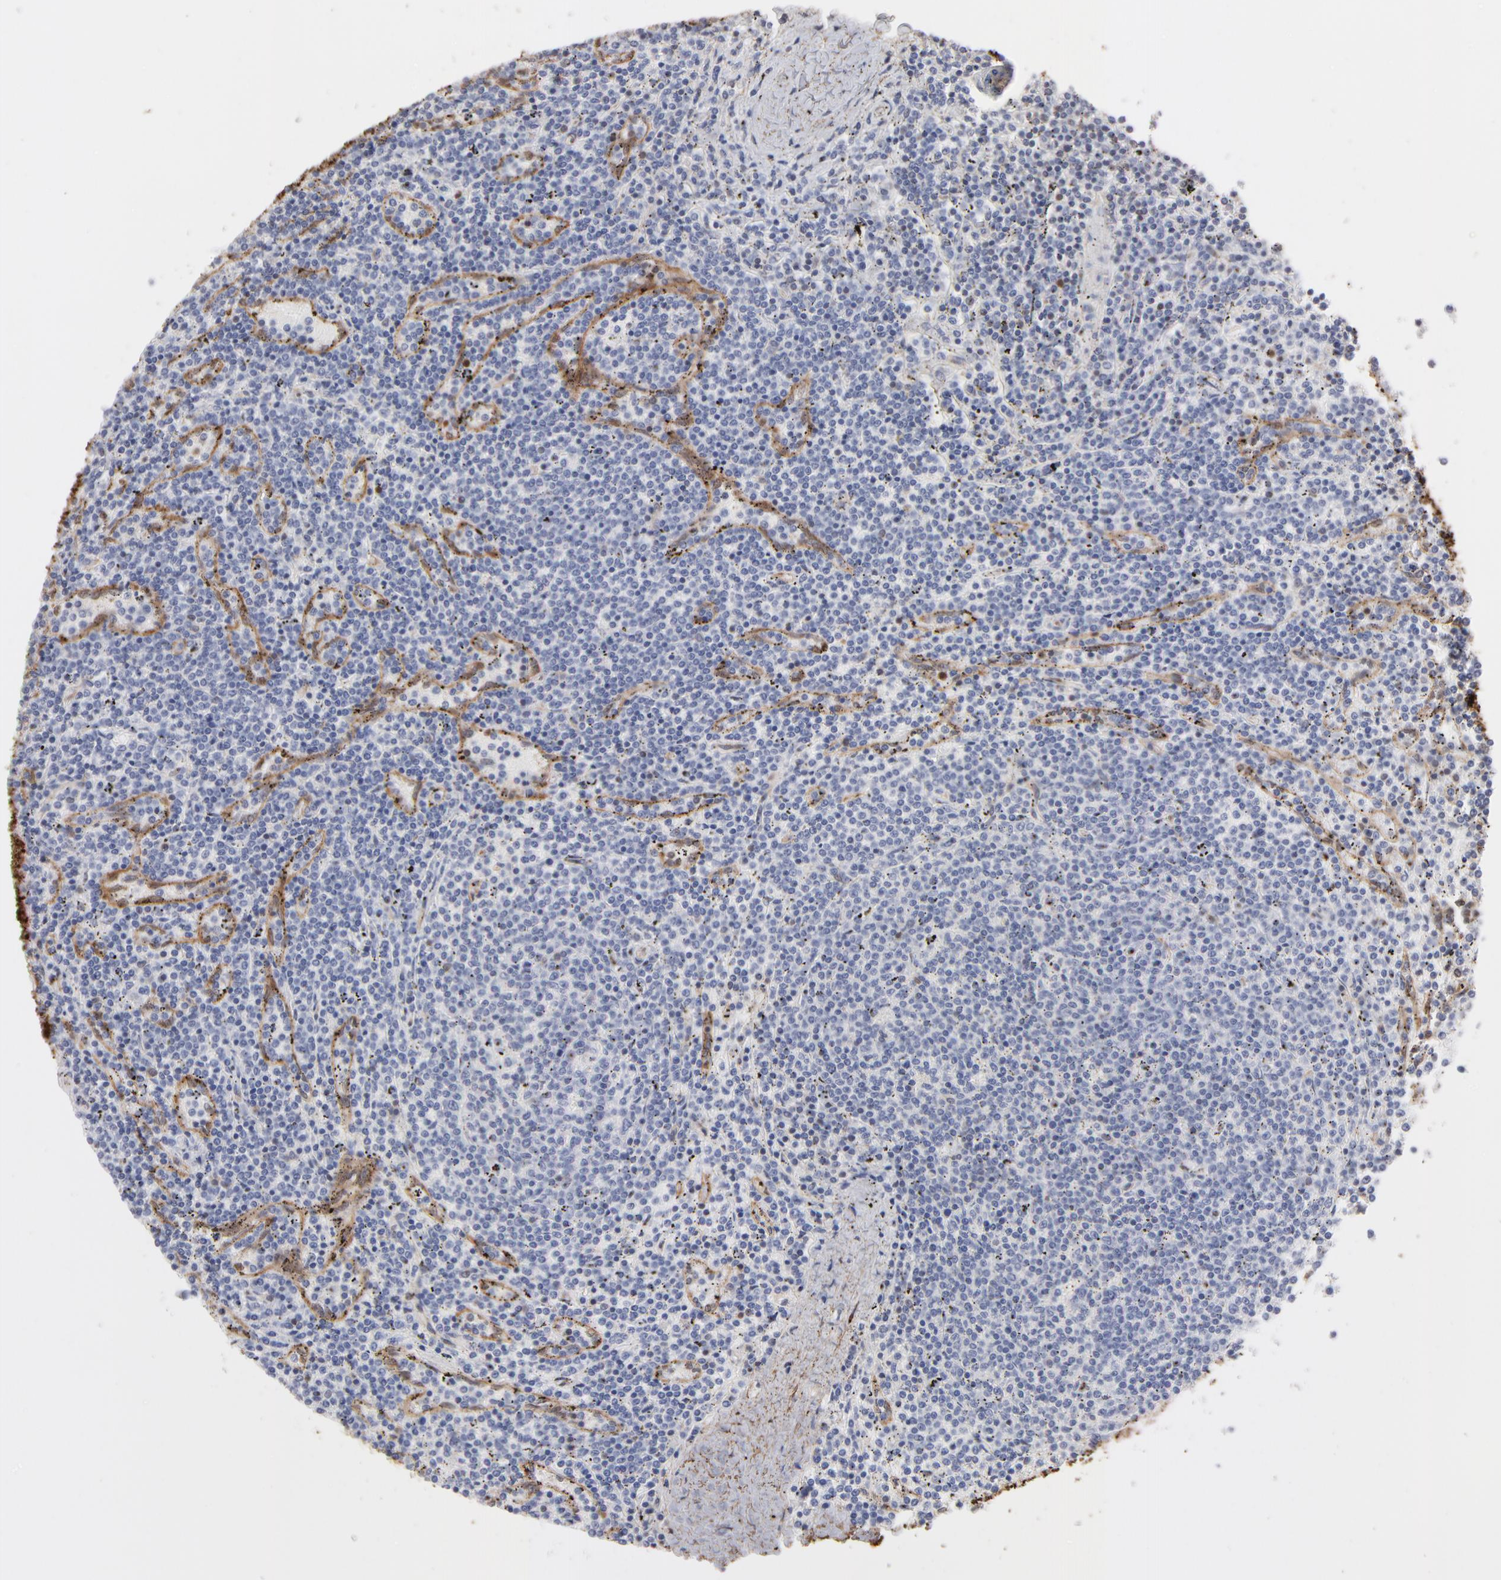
{"staining": {"intensity": "negative", "quantity": "none", "location": "none"}, "tissue": "lymphoma", "cell_type": "Tumor cells", "image_type": "cancer", "snomed": [{"axis": "morphology", "description": "Malignant lymphoma, non-Hodgkin's type, Low grade"}, {"axis": "topography", "description": "Spleen"}], "caption": "The micrograph demonstrates no staining of tumor cells in low-grade malignant lymphoma, non-Hodgkin's type.", "gene": "PXN", "patient": {"sex": "female", "age": 50}}